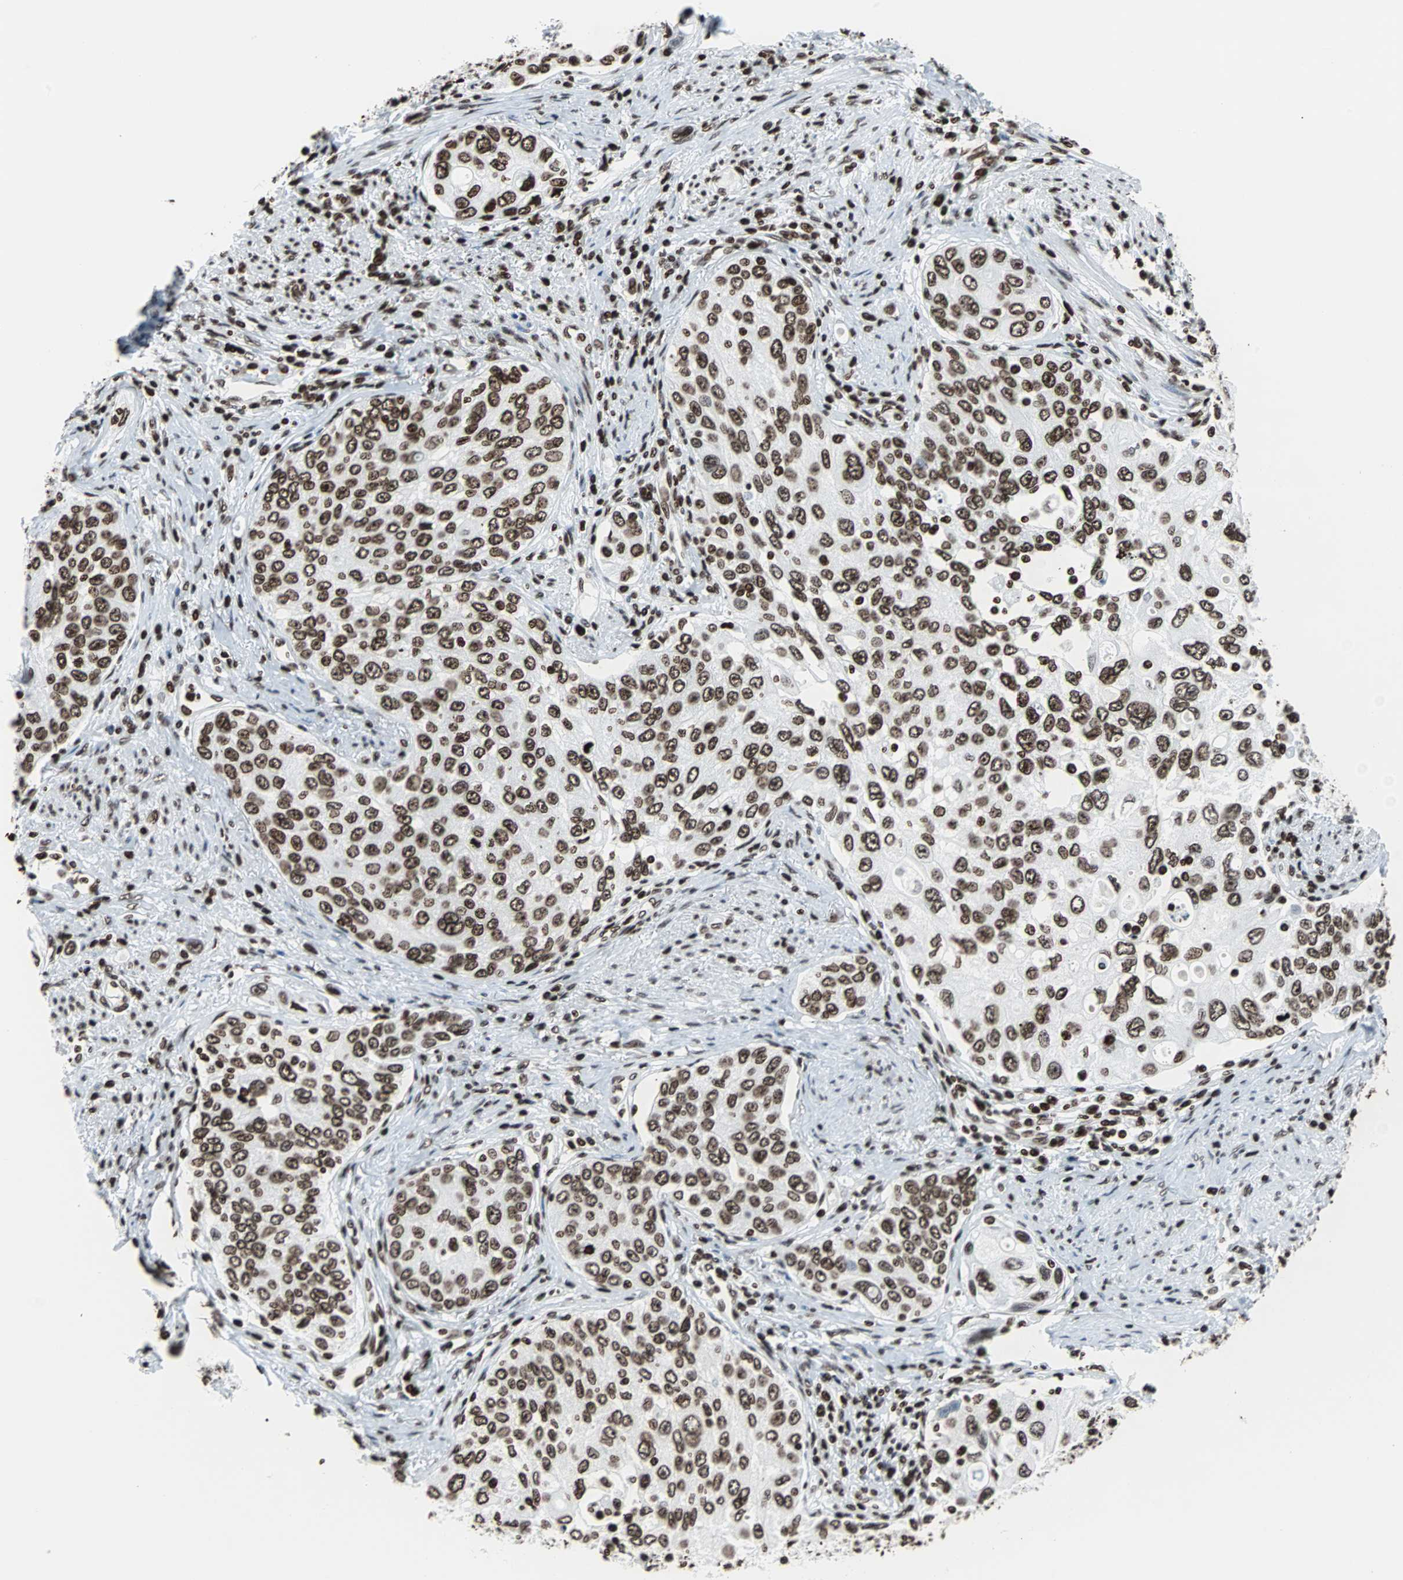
{"staining": {"intensity": "strong", "quantity": ">75%", "location": "nuclear"}, "tissue": "urothelial cancer", "cell_type": "Tumor cells", "image_type": "cancer", "snomed": [{"axis": "morphology", "description": "Urothelial carcinoma, High grade"}, {"axis": "topography", "description": "Urinary bladder"}], "caption": "Immunohistochemistry of urothelial cancer exhibits high levels of strong nuclear staining in approximately >75% of tumor cells.", "gene": "H2BC18", "patient": {"sex": "female", "age": 56}}